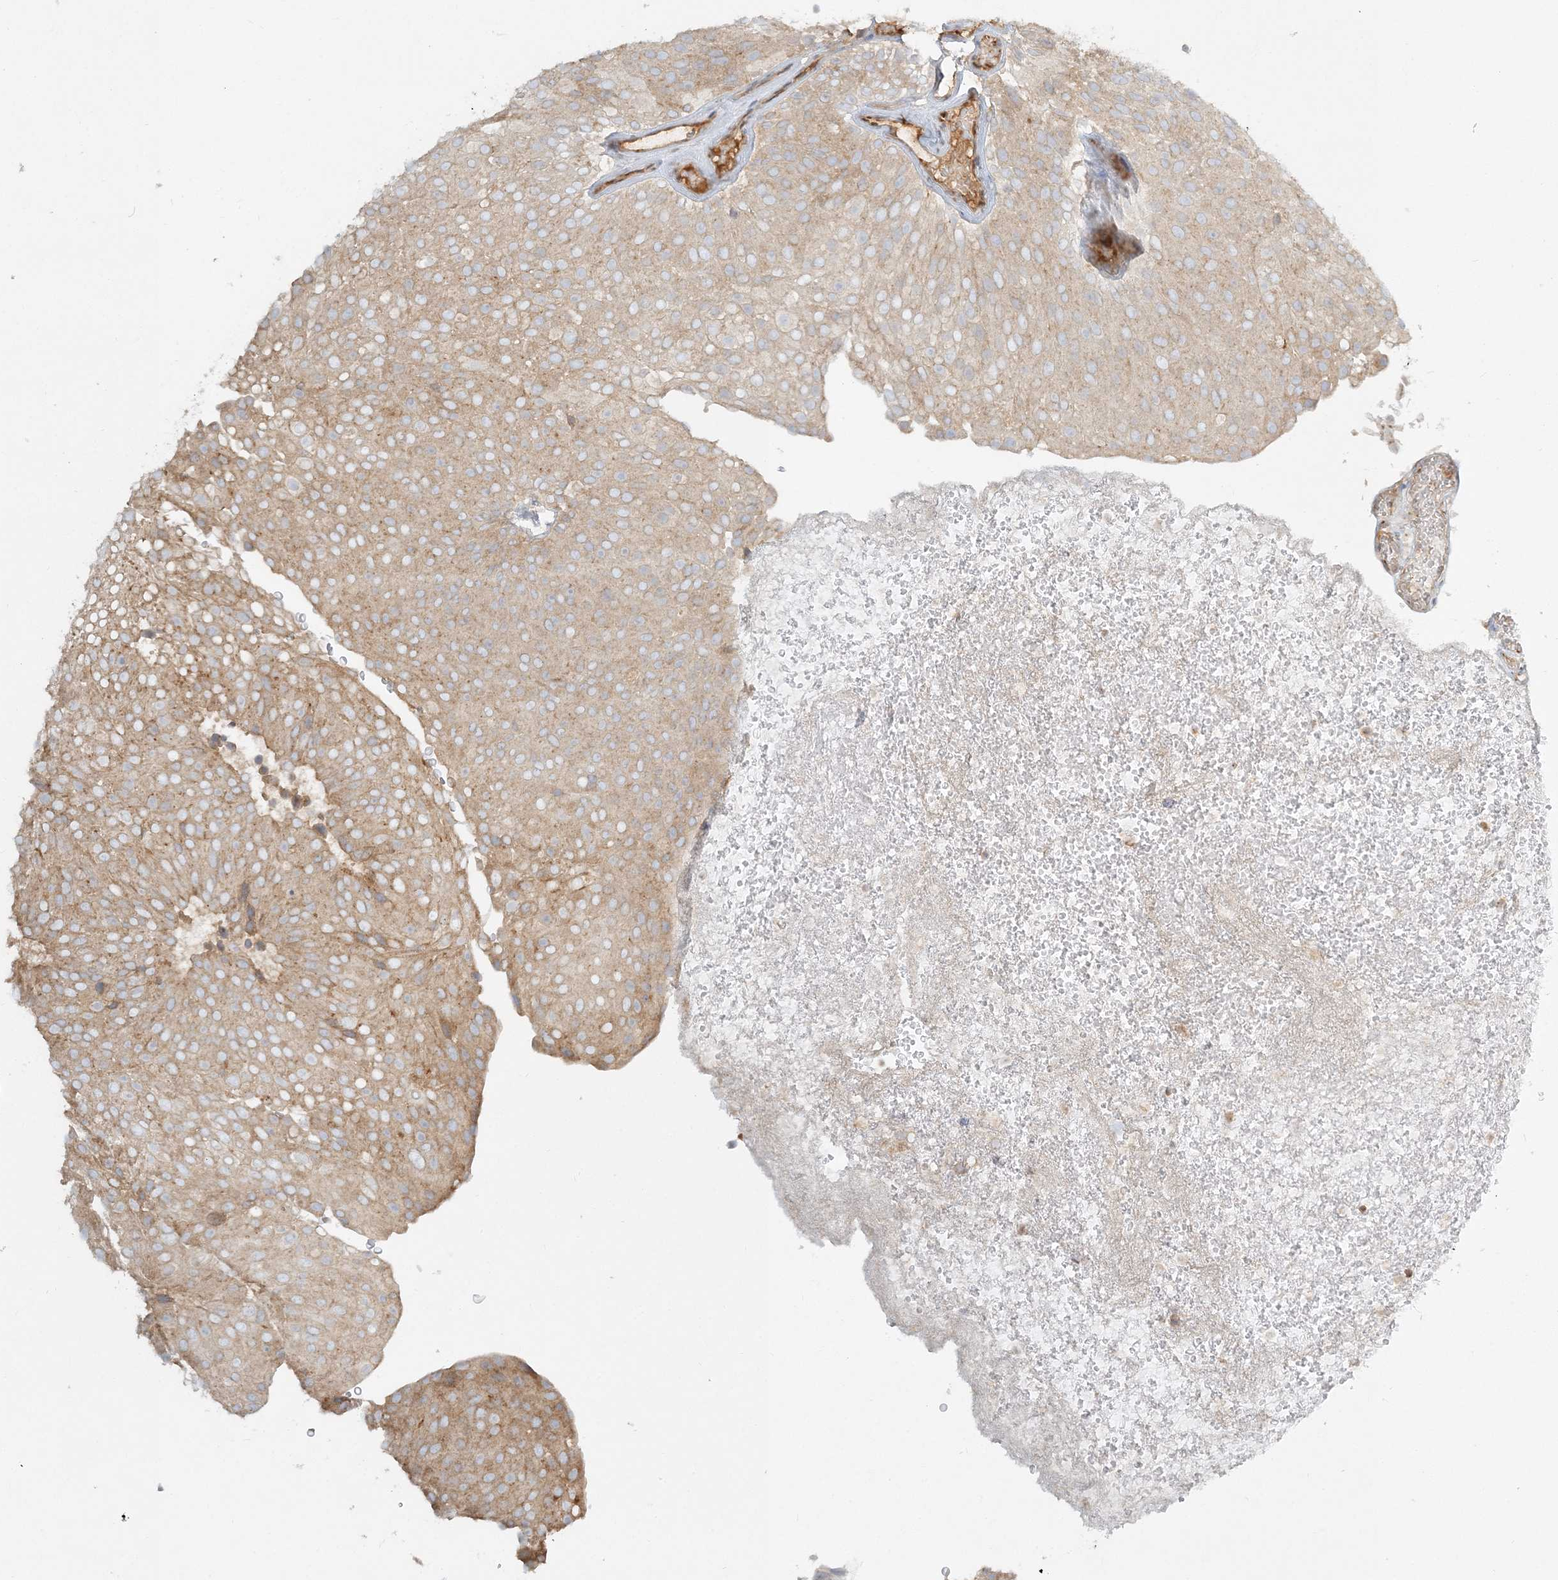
{"staining": {"intensity": "moderate", "quantity": ">75%", "location": "cytoplasmic/membranous"}, "tissue": "urothelial cancer", "cell_type": "Tumor cells", "image_type": "cancer", "snomed": [{"axis": "morphology", "description": "Urothelial carcinoma, Low grade"}, {"axis": "topography", "description": "Urinary bladder"}], "caption": "Tumor cells reveal moderate cytoplasmic/membranous expression in about >75% of cells in low-grade urothelial carcinoma.", "gene": "AP1AR", "patient": {"sex": "male", "age": 78}}